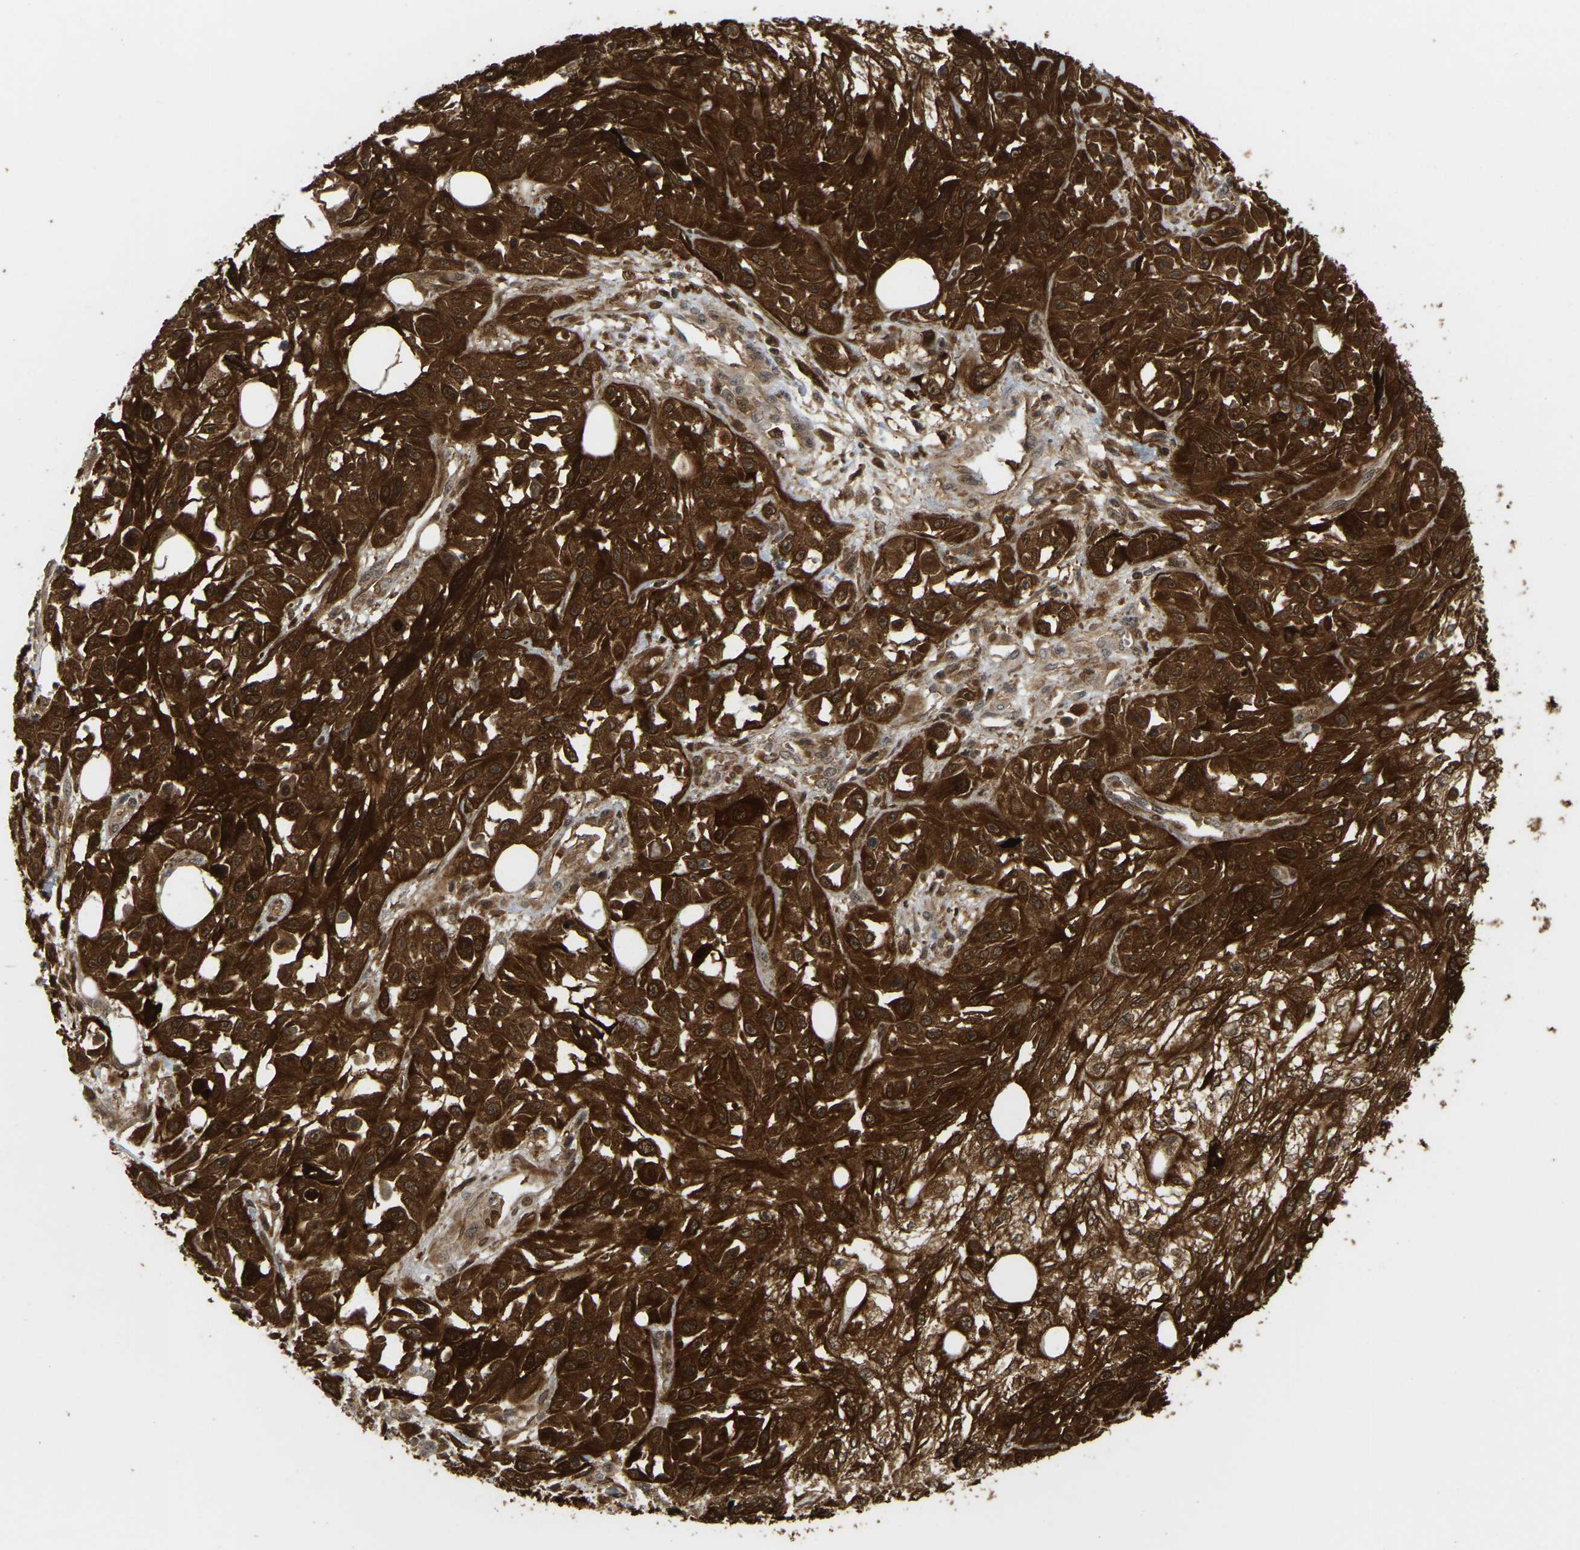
{"staining": {"intensity": "strong", "quantity": ">75%", "location": "cytoplasmic/membranous"}, "tissue": "skin cancer", "cell_type": "Tumor cells", "image_type": "cancer", "snomed": [{"axis": "morphology", "description": "Squamous cell carcinoma, NOS"}, {"axis": "morphology", "description": "Squamous cell carcinoma, metastatic, NOS"}, {"axis": "topography", "description": "Skin"}, {"axis": "topography", "description": "Lymph node"}], "caption": "High-magnification brightfield microscopy of skin squamous cell carcinoma stained with DAB (3,3'-diaminobenzidine) (brown) and counterstained with hematoxylin (blue). tumor cells exhibit strong cytoplasmic/membranous staining is present in approximately>75% of cells. The protein of interest is stained brown, and the nuclei are stained in blue (DAB (3,3'-diaminobenzidine) IHC with brightfield microscopy, high magnification).", "gene": "SERPINB5", "patient": {"sex": "male", "age": 75}}